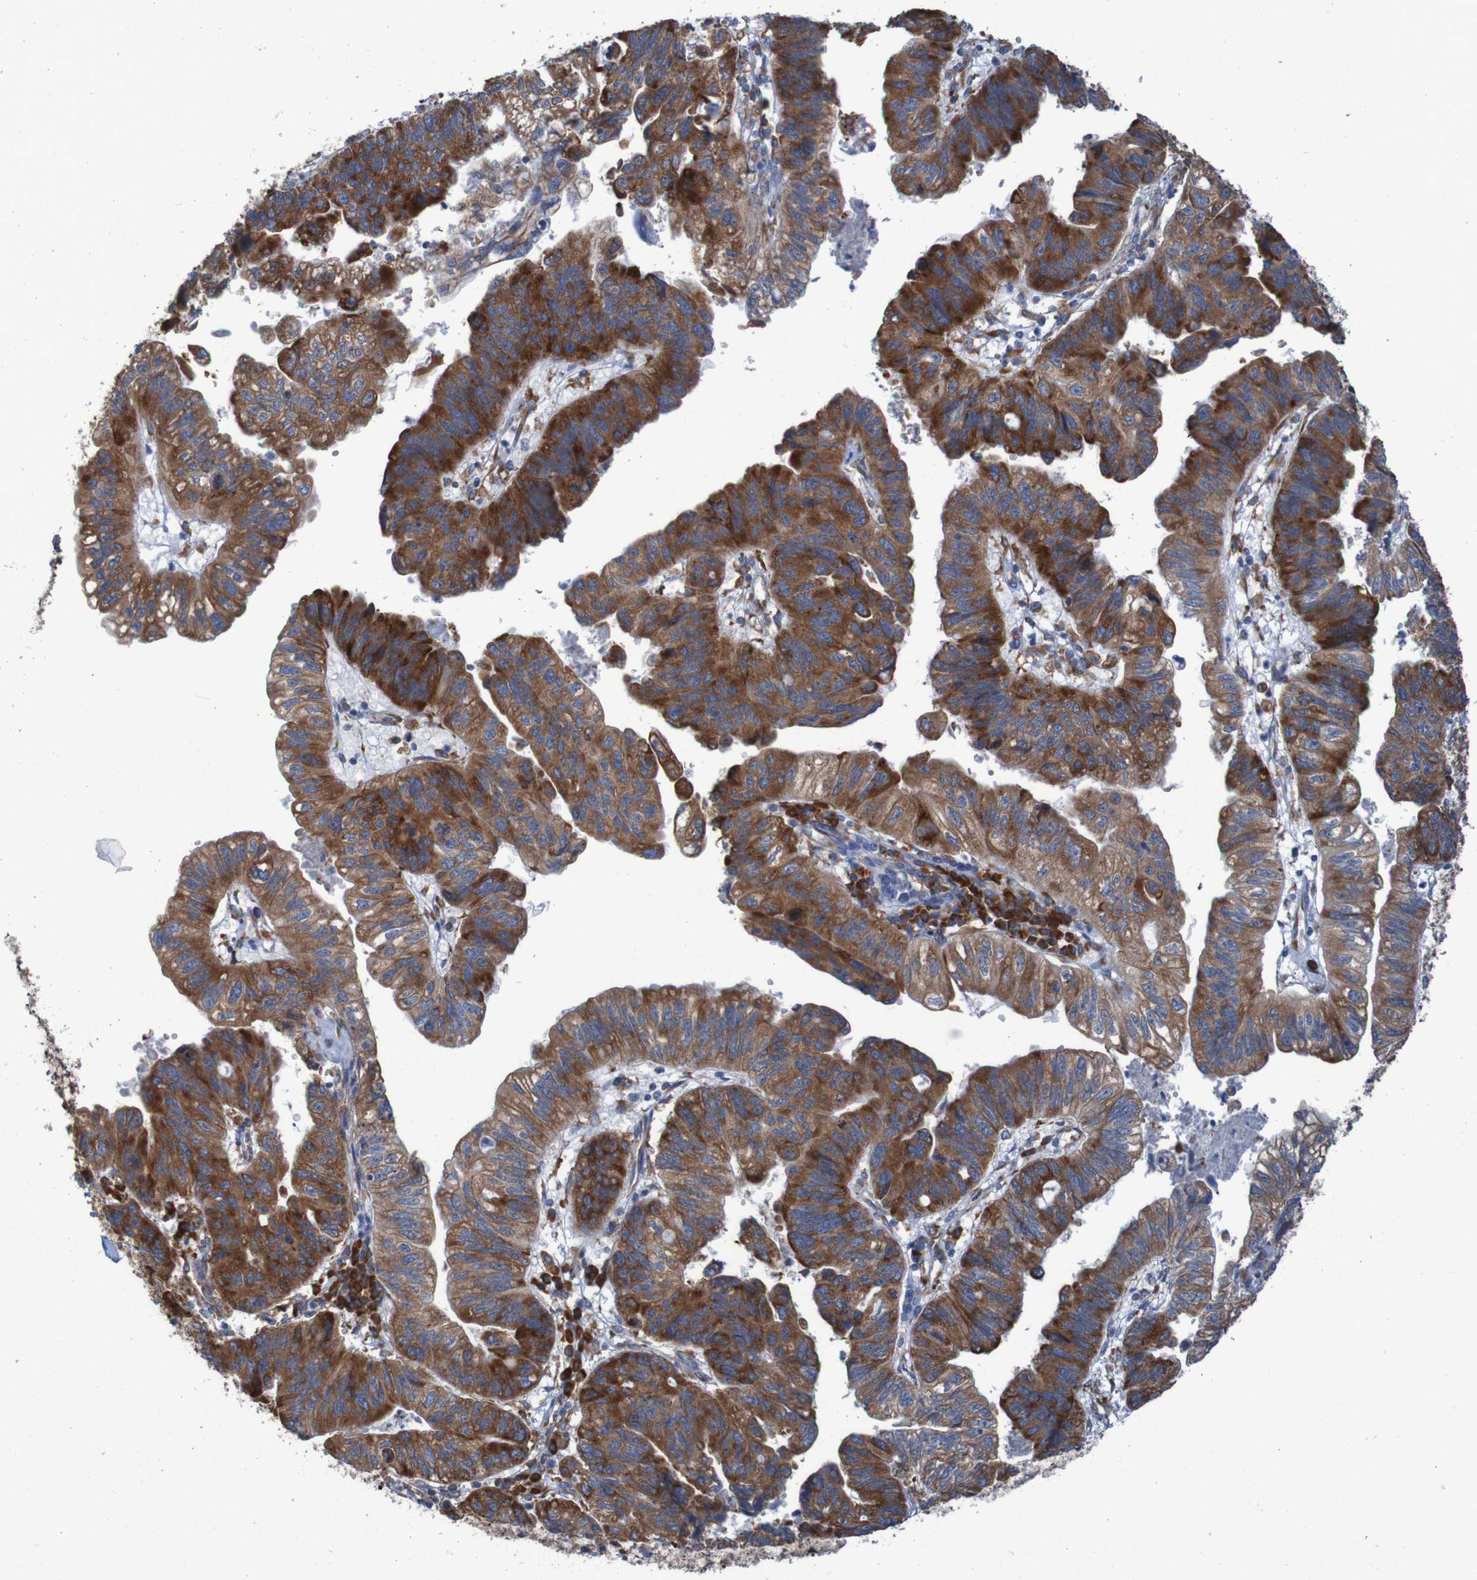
{"staining": {"intensity": "strong", "quantity": ">75%", "location": "cytoplasmic/membranous"}, "tissue": "stomach cancer", "cell_type": "Tumor cells", "image_type": "cancer", "snomed": [{"axis": "morphology", "description": "Adenocarcinoma, NOS"}, {"axis": "topography", "description": "Stomach"}], "caption": "Brown immunohistochemical staining in stomach adenocarcinoma shows strong cytoplasmic/membranous expression in approximately >75% of tumor cells.", "gene": "RPL10", "patient": {"sex": "male", "age": 59}}